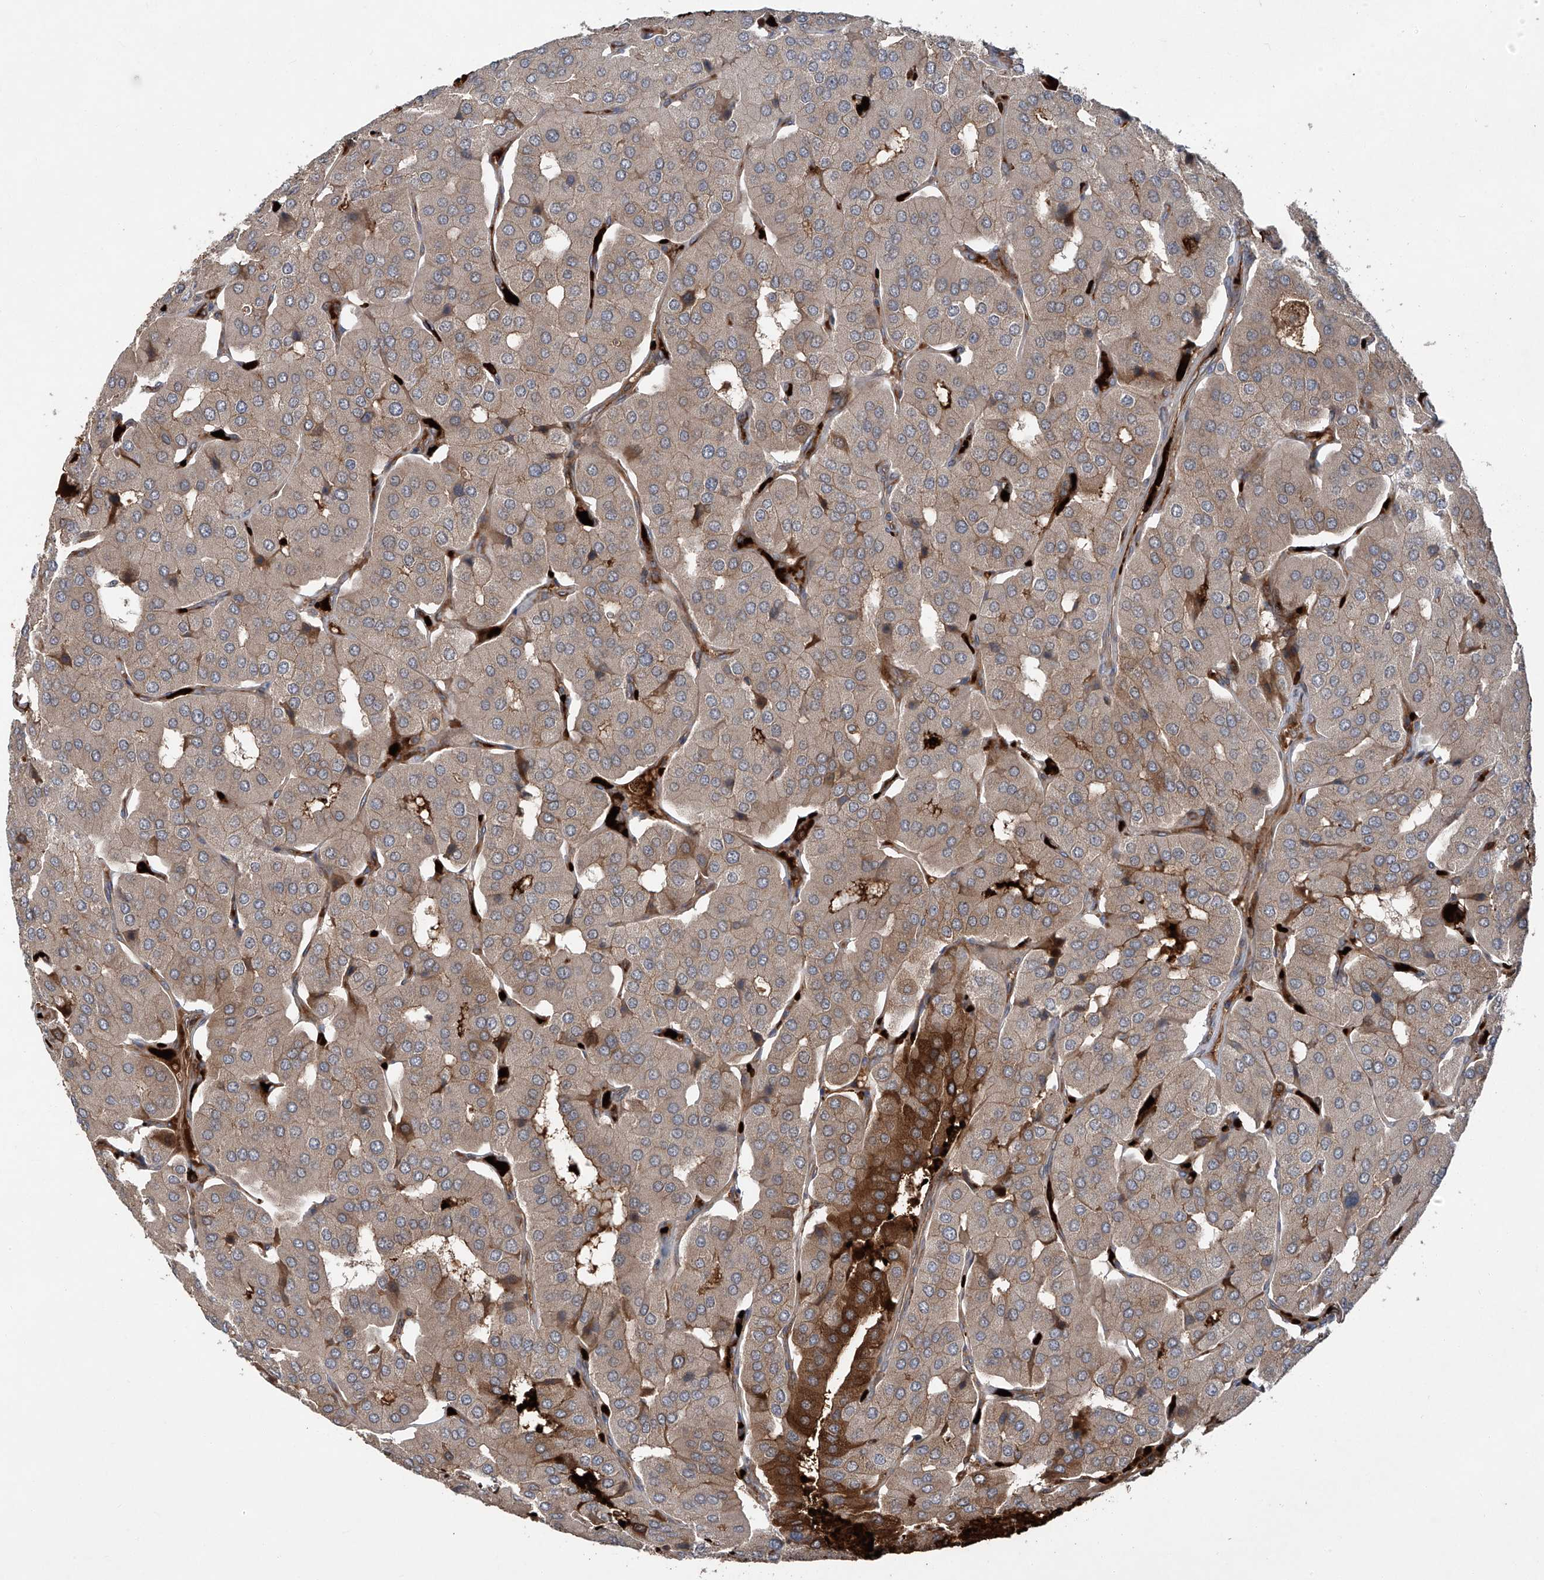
{"staining": {"intensity": "strong", "quantity": "<25%", "location": "cytoplasmic/membranous"}, "tissue": "parathyroid gland", "cell_type": "Glandular cells", "image_type": "normal", "snomed": [{"axis": "morphology", "description": "Normal tissue, NOS"}, {"axis": "morphology", "description": "Adenoma, NOS"}, {"axis": "topography", "description": "Parathyroid gland"}], "caption": "Protein expression analysis of normal human parathyroid gland reveals strong cytoplasmic/membranous positivity in about <25% of glandular cells. (DAB (3,3'-diaminobenzidine) IHC, brown staining for protein, blue staining for nuclei).", "gene": "ZDHHC9", "patient": {"sex": "female", "age": 86}}